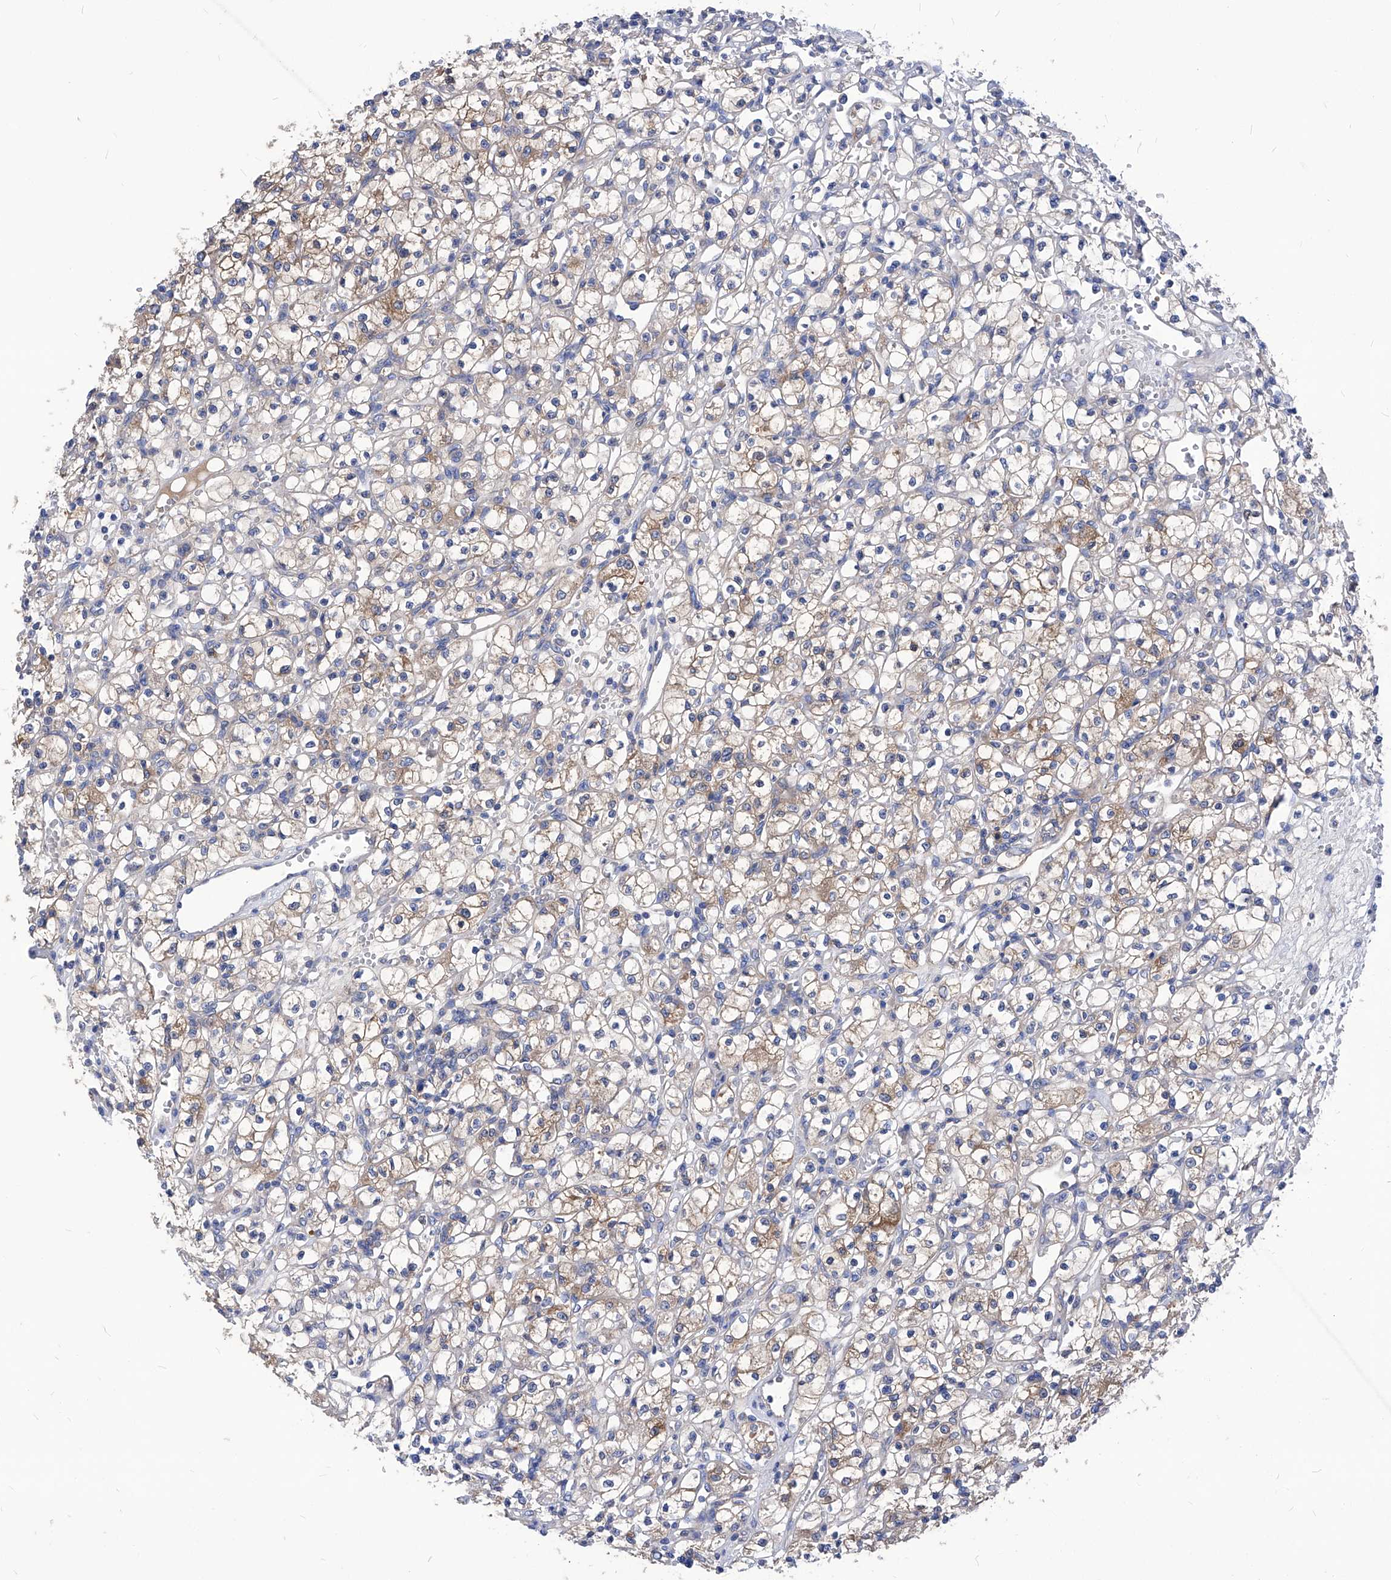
{"staining": {"intensity": "moderate", "quantity": "<25%", "location": "cytoplasmic/membranous"}, "tissue": "renal cancer", "cell_type": "Tumor cells", "image_type": "cancer", "snomed": [{"axis": "morphology", "description": "Adenocarcinoma, NOS"}, {"axis": "topography", "description": "Kidney"}], "caption": "Brown immunohistochemical staining in human renal cancer (adenocarcinoma) reveals moderate cytoplasmic/membranous positivity in approximately <25% of tumor cells.", "gene": "XPNPEP1", "patient": {"sex": "female", "age": 59}}